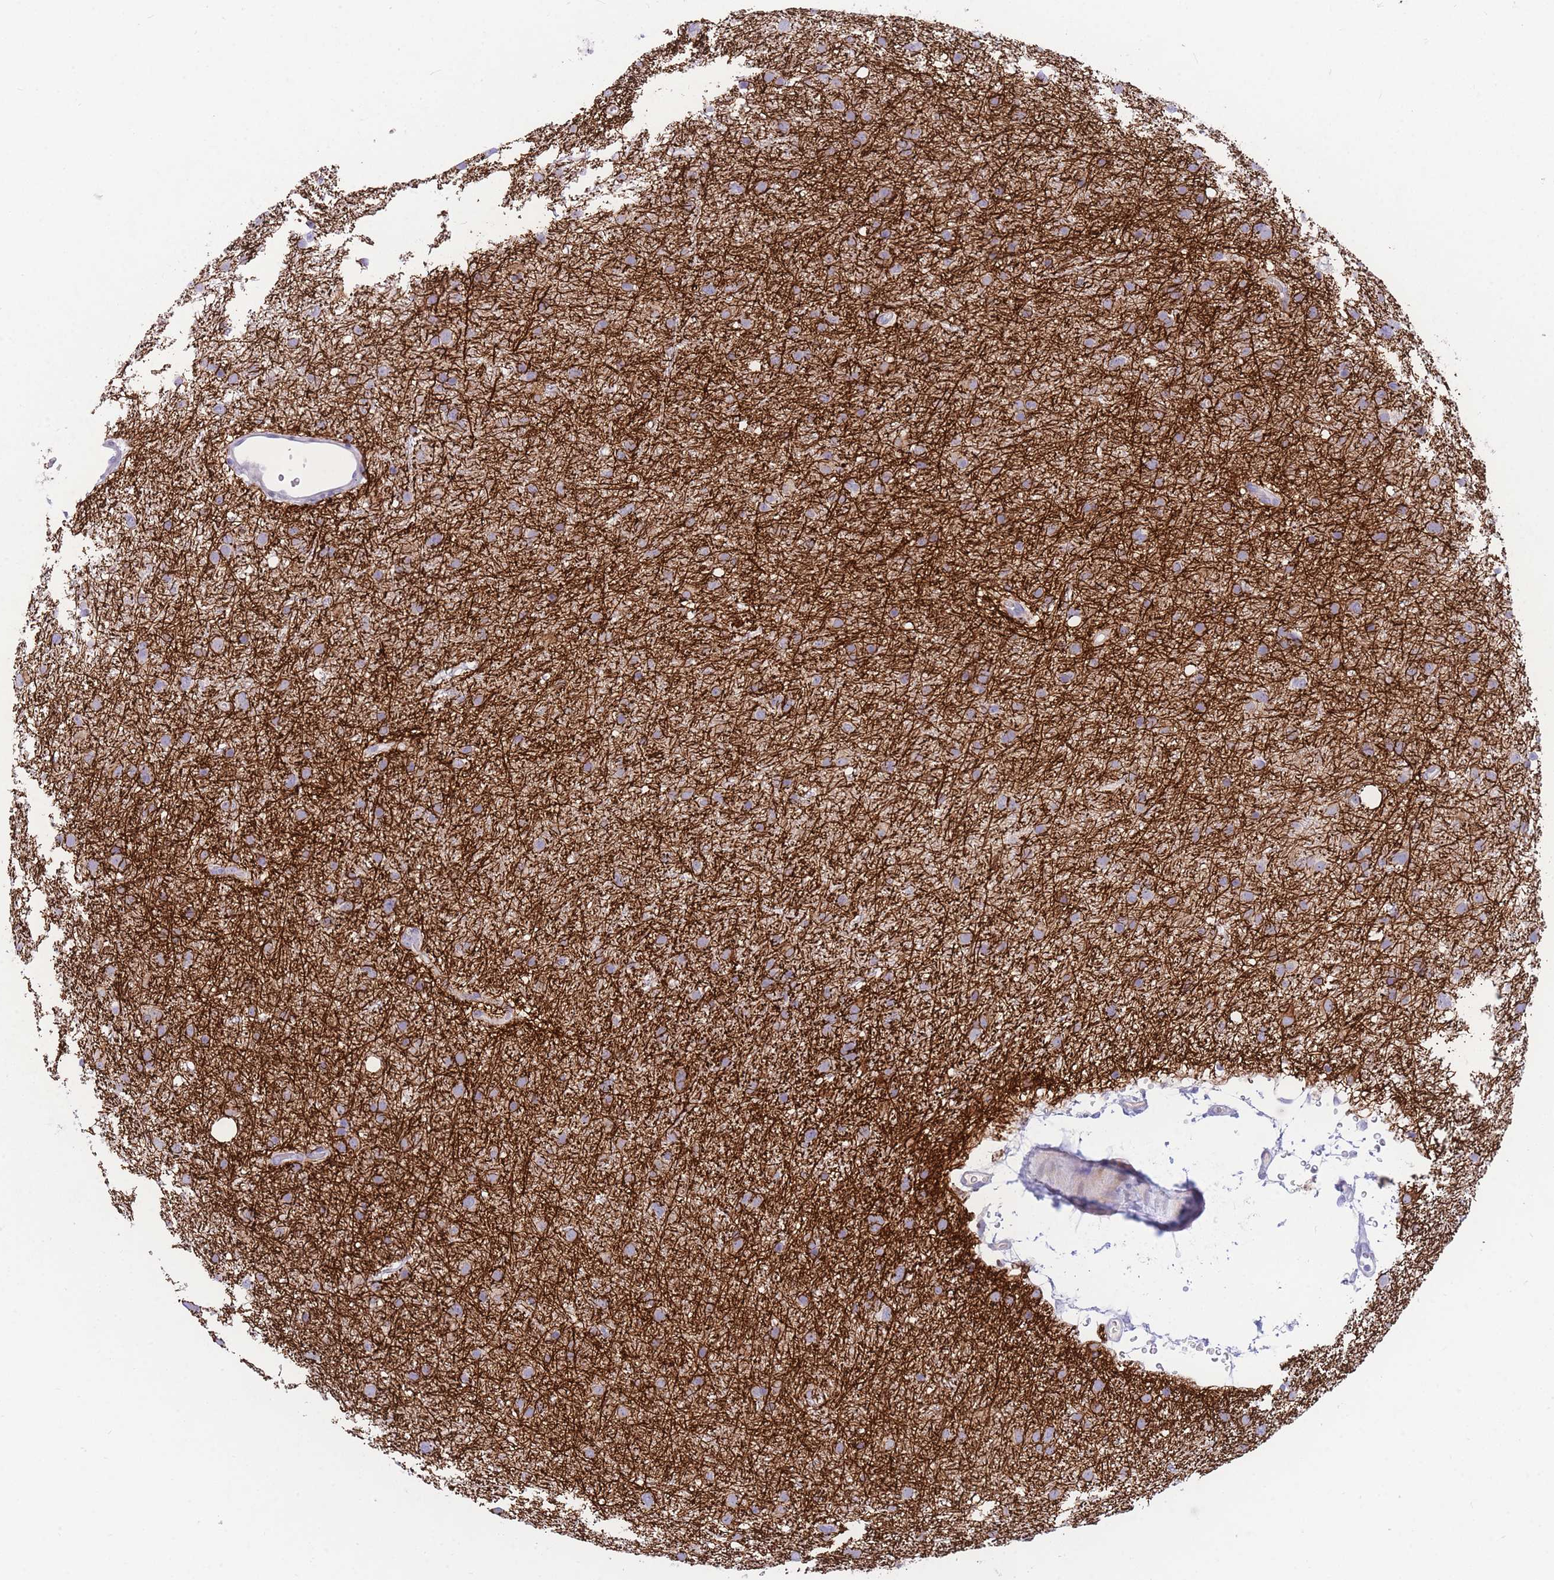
{"staining": {"intensity": "negative", "quantity": "none", "location": "none"}, "tissue": "glioma", "cell_type": "Tumor cells", "image_type": "cancer", "snomed": [{"axis": "morphology", "description": "Glioma, malignant, Low grade"}, {"axis": "topography", "description": "Cerebral cortex"}], "caption": "Immunohistochemistry (IHC) image of neoplastic tissue: malignant glioma (low-grade) stained with DAB exhibits no significant protein positivity in tumor cells. (DAB (3,3'-diaminobenzidine) immunohistochemistry (IHC) visualized using brightfield microscopy, high magnification).", "gene": "SHCBP1", "patient": {"sex": "female", "age": 39}}